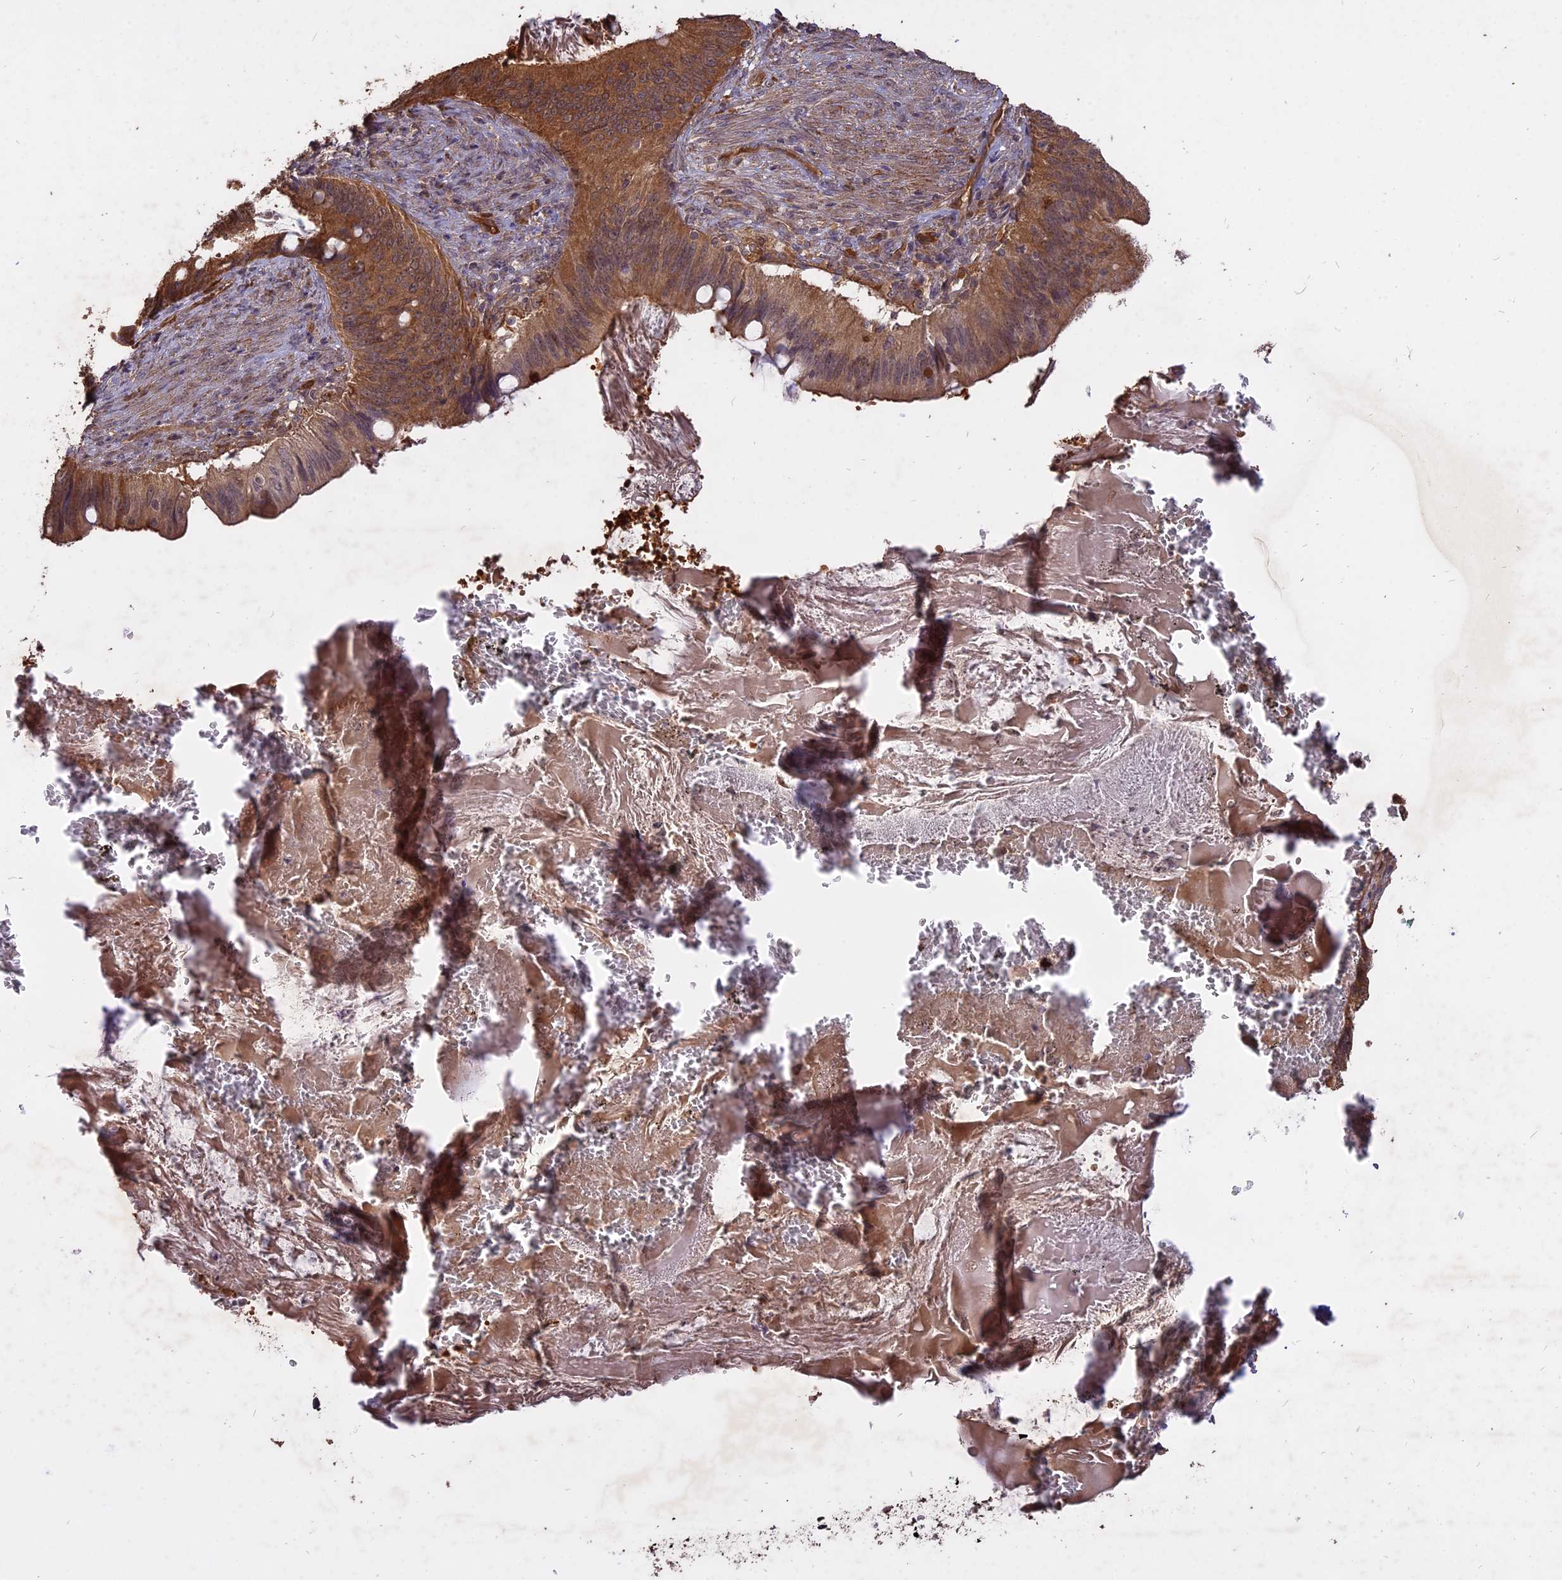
{"staining": {"intensity": "strong", "quantity": ">75%", "location": "cytoplasmic/membranous"}, "tissue": "cervical cancer", "cell_type": "Tumor cells", "image_type": "cancer", "snomed": [{"axis": "morphology", "description": "Adenocarcinoma, NOS"}, {"axis": "topography", "description": "Cervix"}], "caption": "Strong cytoplasmic/membranous expression for a protein is appreciated in about >75% of tumor cells of cervical cancer (adenocarcinoma) using immunohistochemistry (IHC).", "gene": "SAC3D1", "patient": {"sex": "female", "age": 42}}